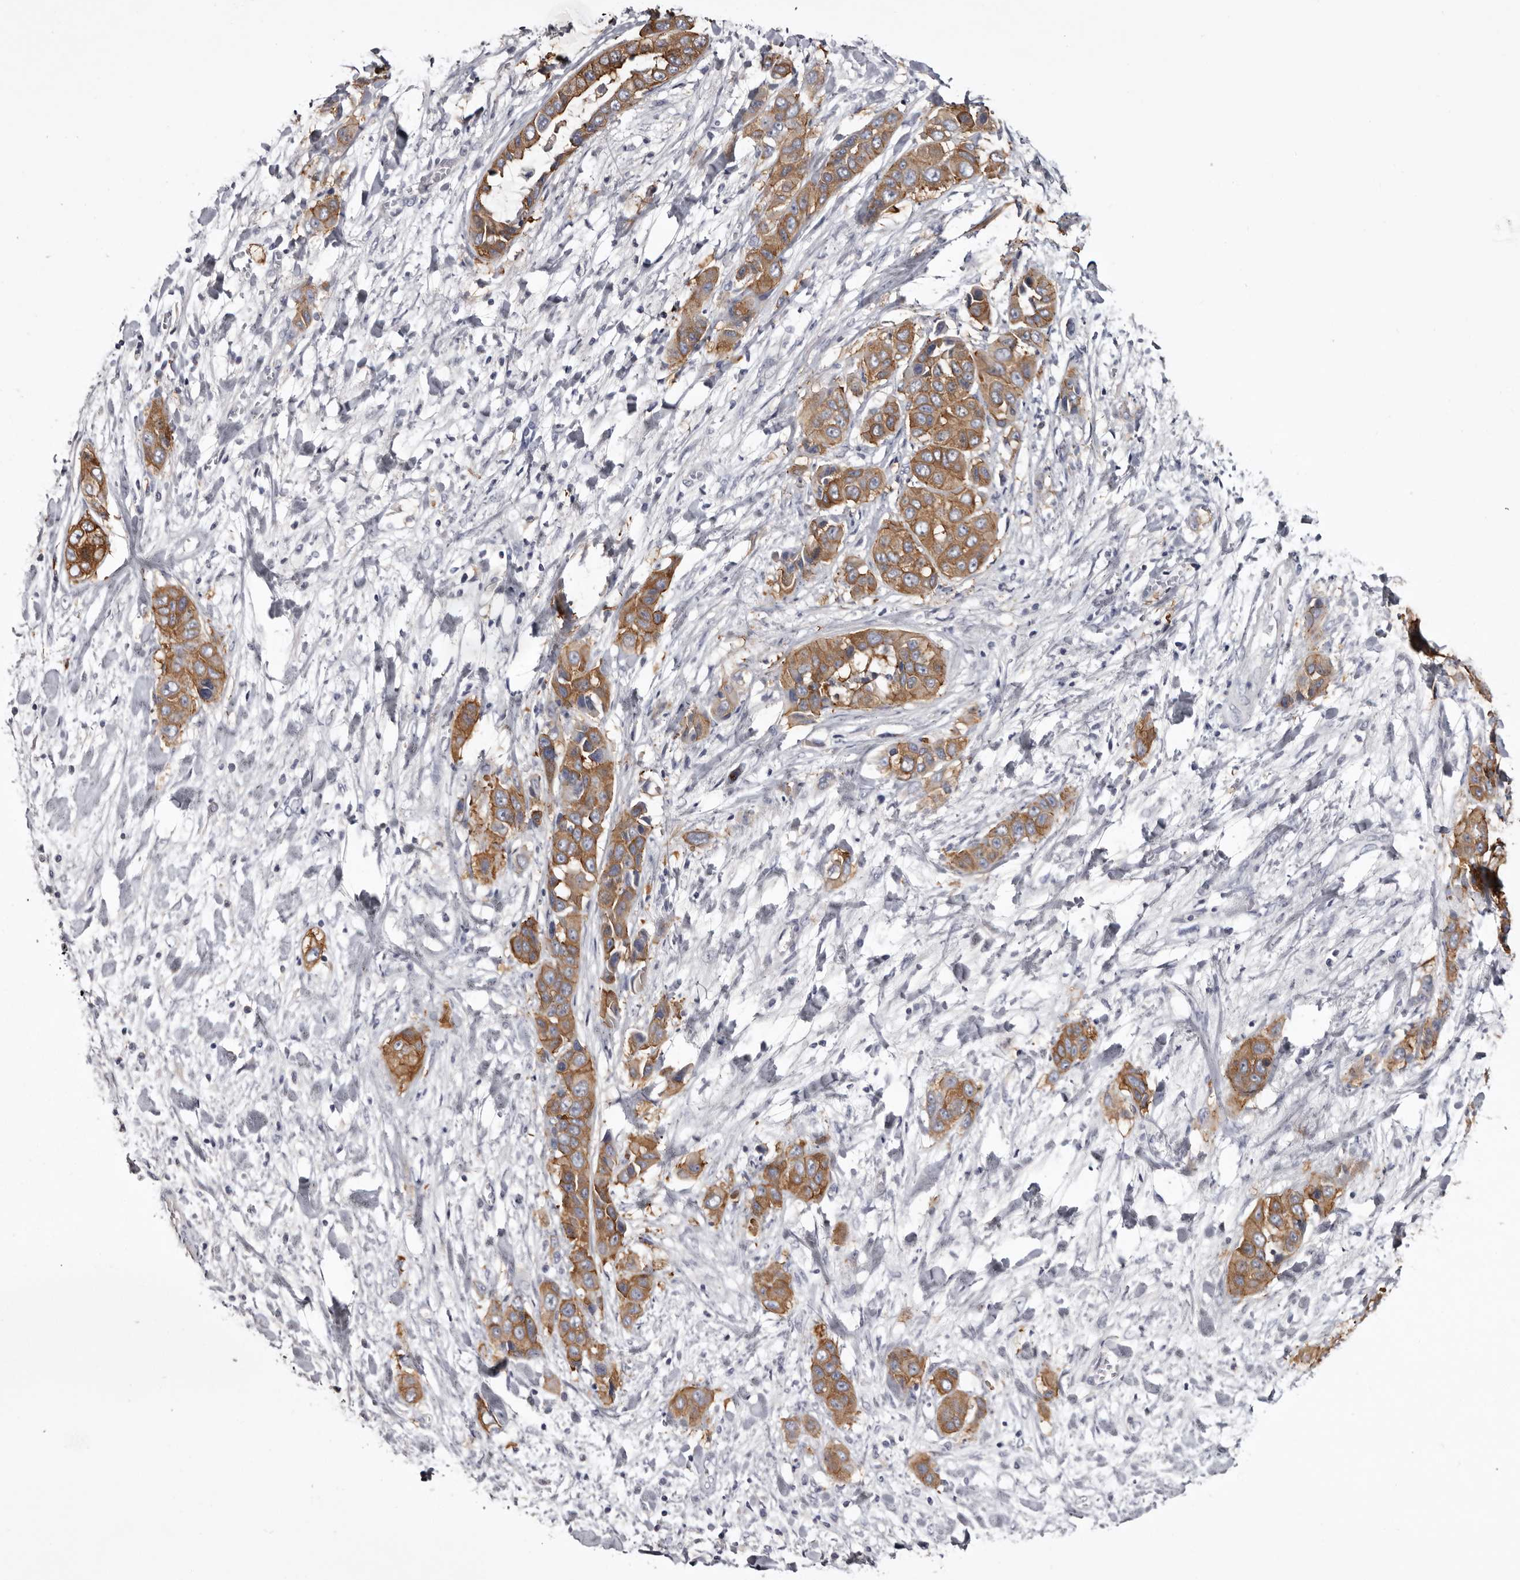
{"staining": {"intensity": "moderate", "quantity": ">75%", "location": "cytoplasmic/membranous"}, "tissue": "liver cancer", "cell_type": "Tumor cells", "image_type": "cancer", "snomed": [{"axis": "morphology", "description": "Cholangiocarcinoma"}, {"axis": "topography", "description": "Liver"}], "caption": "Moderate cytoplasmic/membranous expression is present in about >75% of tumor cells in liver cholangiocarcinoma. Nuclei are stained in blue.", "gene": "LAD1", "patient": {"sex": "female", "age": 52}}